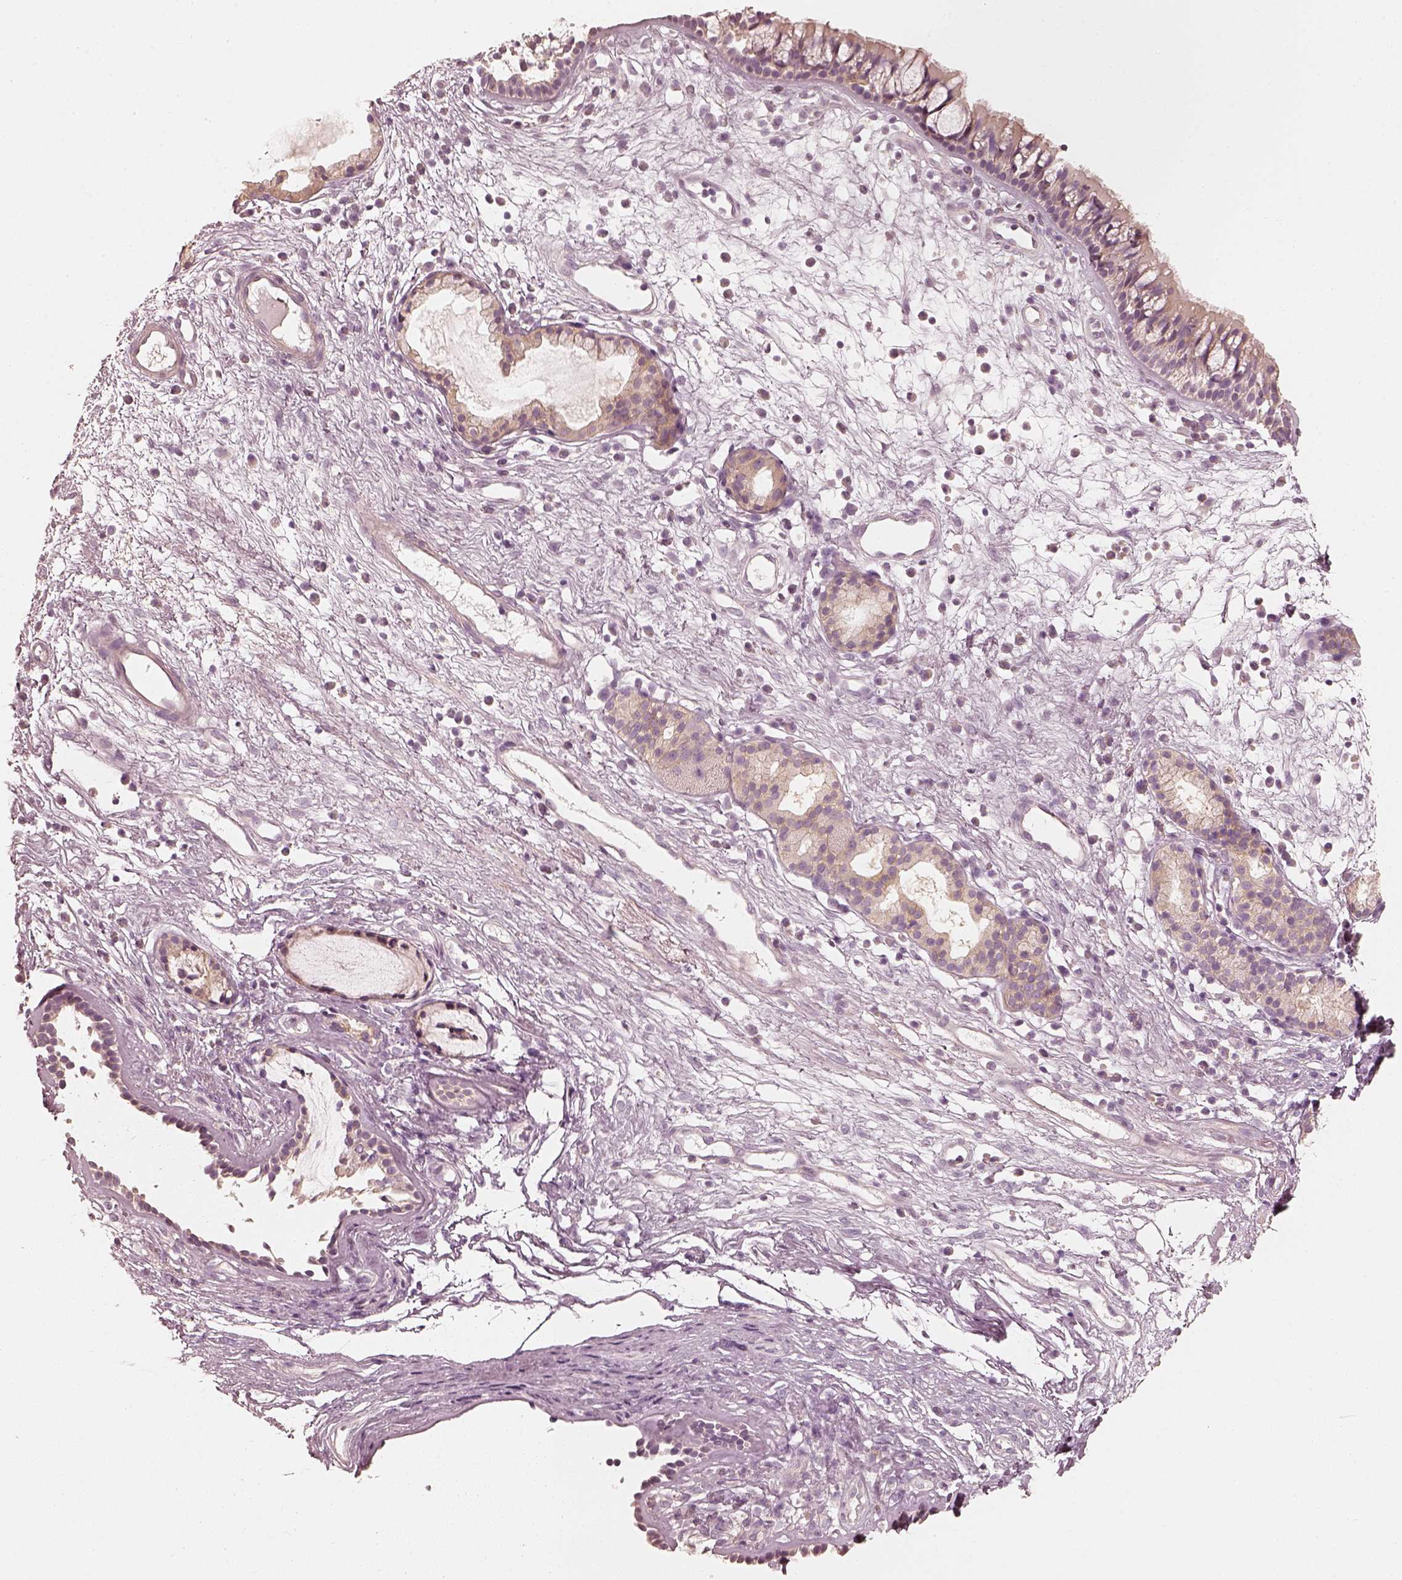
{"staining": {"intensity": "negative", "quantity": "none", "location": "none"}, "tissue": "nasopharynx", "cell_type": "Respiratory epithelial cells", "image_type": "normal", "snomed": [{"axis": "morphology", "description": "Normal tissue, NOS"}, {"axis": "topography", "description": "Nasopharynx"}], "caption": "A photomicrograph of human nasopharynx is negative for staining in respiratory epithelial cells.", "gene": "FMNL2", "patient": {"sex": "male", "age": 77}}